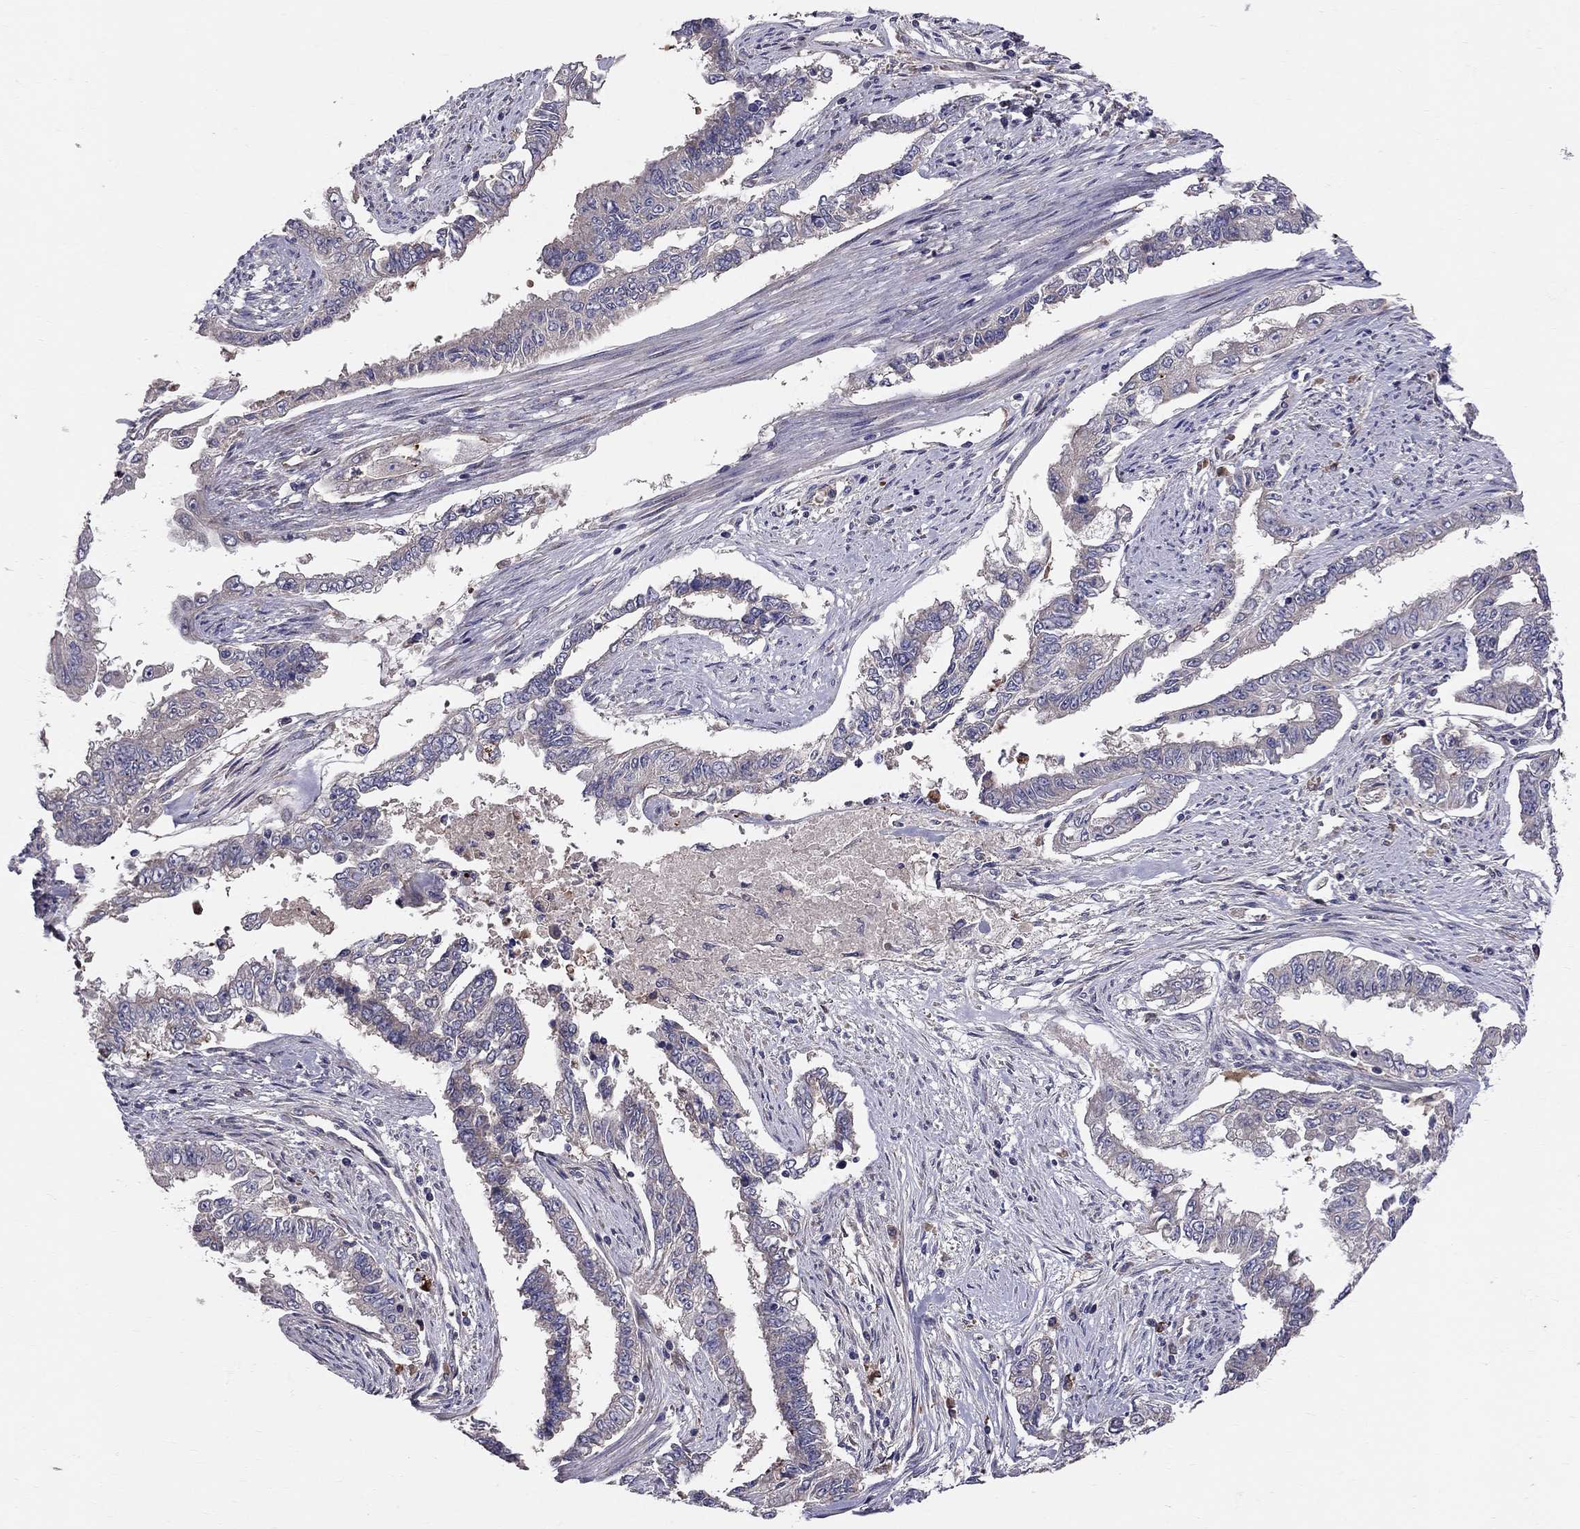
{"staining": {"intensity": "negative", "quantity": "none", "location": "none"}, "tissue": "endometrial cancer", "cell_type": "Tumor cells", "image_type": "cancer", "snomed": [{"axis": "morphology", "description": "Adenocarcinoma, NOS"}, {"axis": "topography", "description": "Uterus"}], "caption": "This is a image of immunohistochemistry (IHC) staining of endometrial cancer (adenocarcinoma), which shows no expression in tumor cells.", "gene": "PIK3CG", "patient": {"sex": "female", "age": 59}}